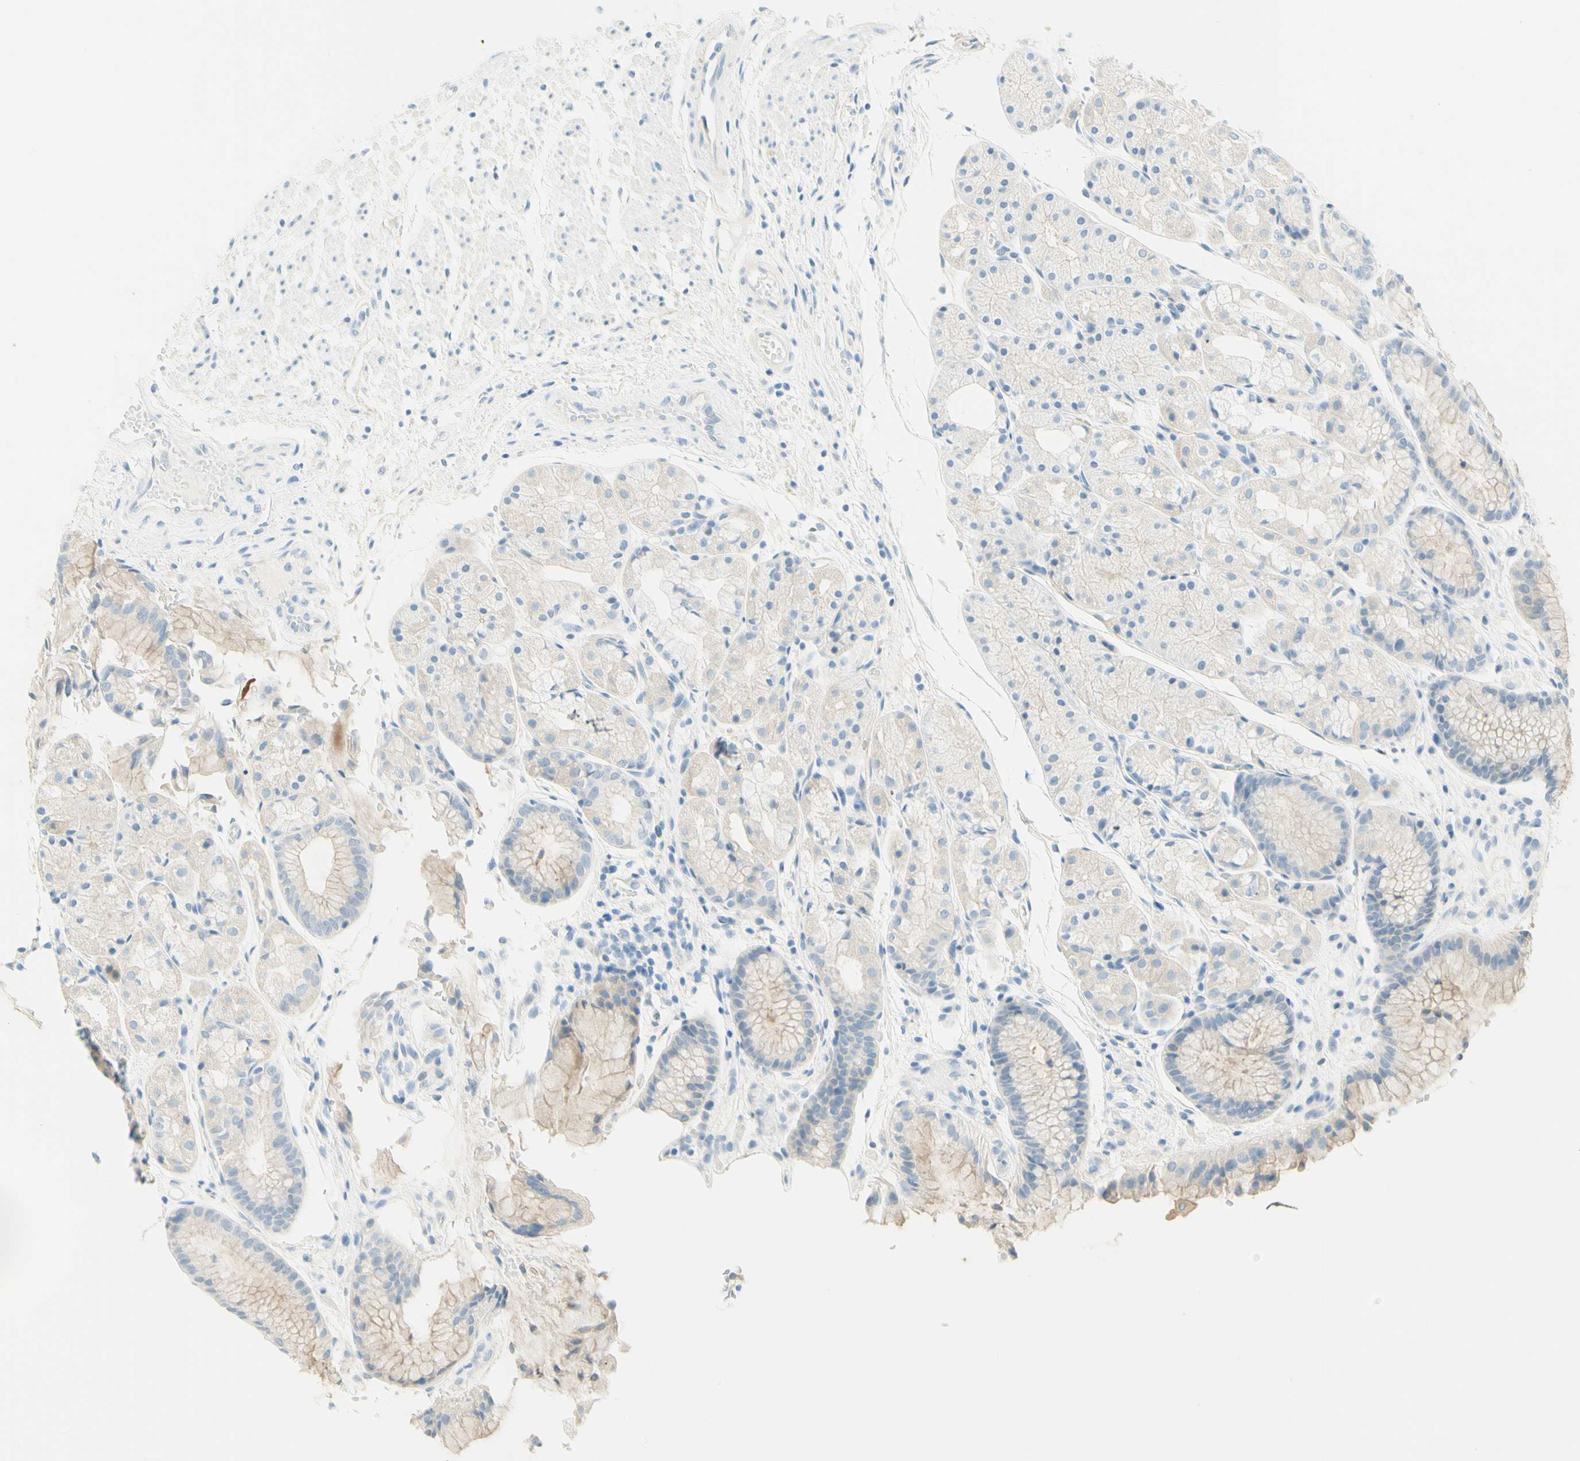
{"staining": {"intensity": "weak", "quantity": "25%-75%", "location": "cytoplasmic/membranous"}, "tissue": "stomach", "cell_type": "Glandular cells", "image_type": "normal", "snomed": [{"axis": "morphology", "description": "Normal tissue, NOS"}, {"axis": "topography", "description": "Stomach, upper"}], "caption": "Protein analysis of unremarkable stomach demonstrates weak cytoplasmic/membranous expression in about 25%-75% of glandular cells. (DAB (3,3'-diaminobenzidine) IHC, brown staining for protein, blue staining for nuclei).", "gene": "TMEM132D", "patient": {"sex": "male", "age": 72}}